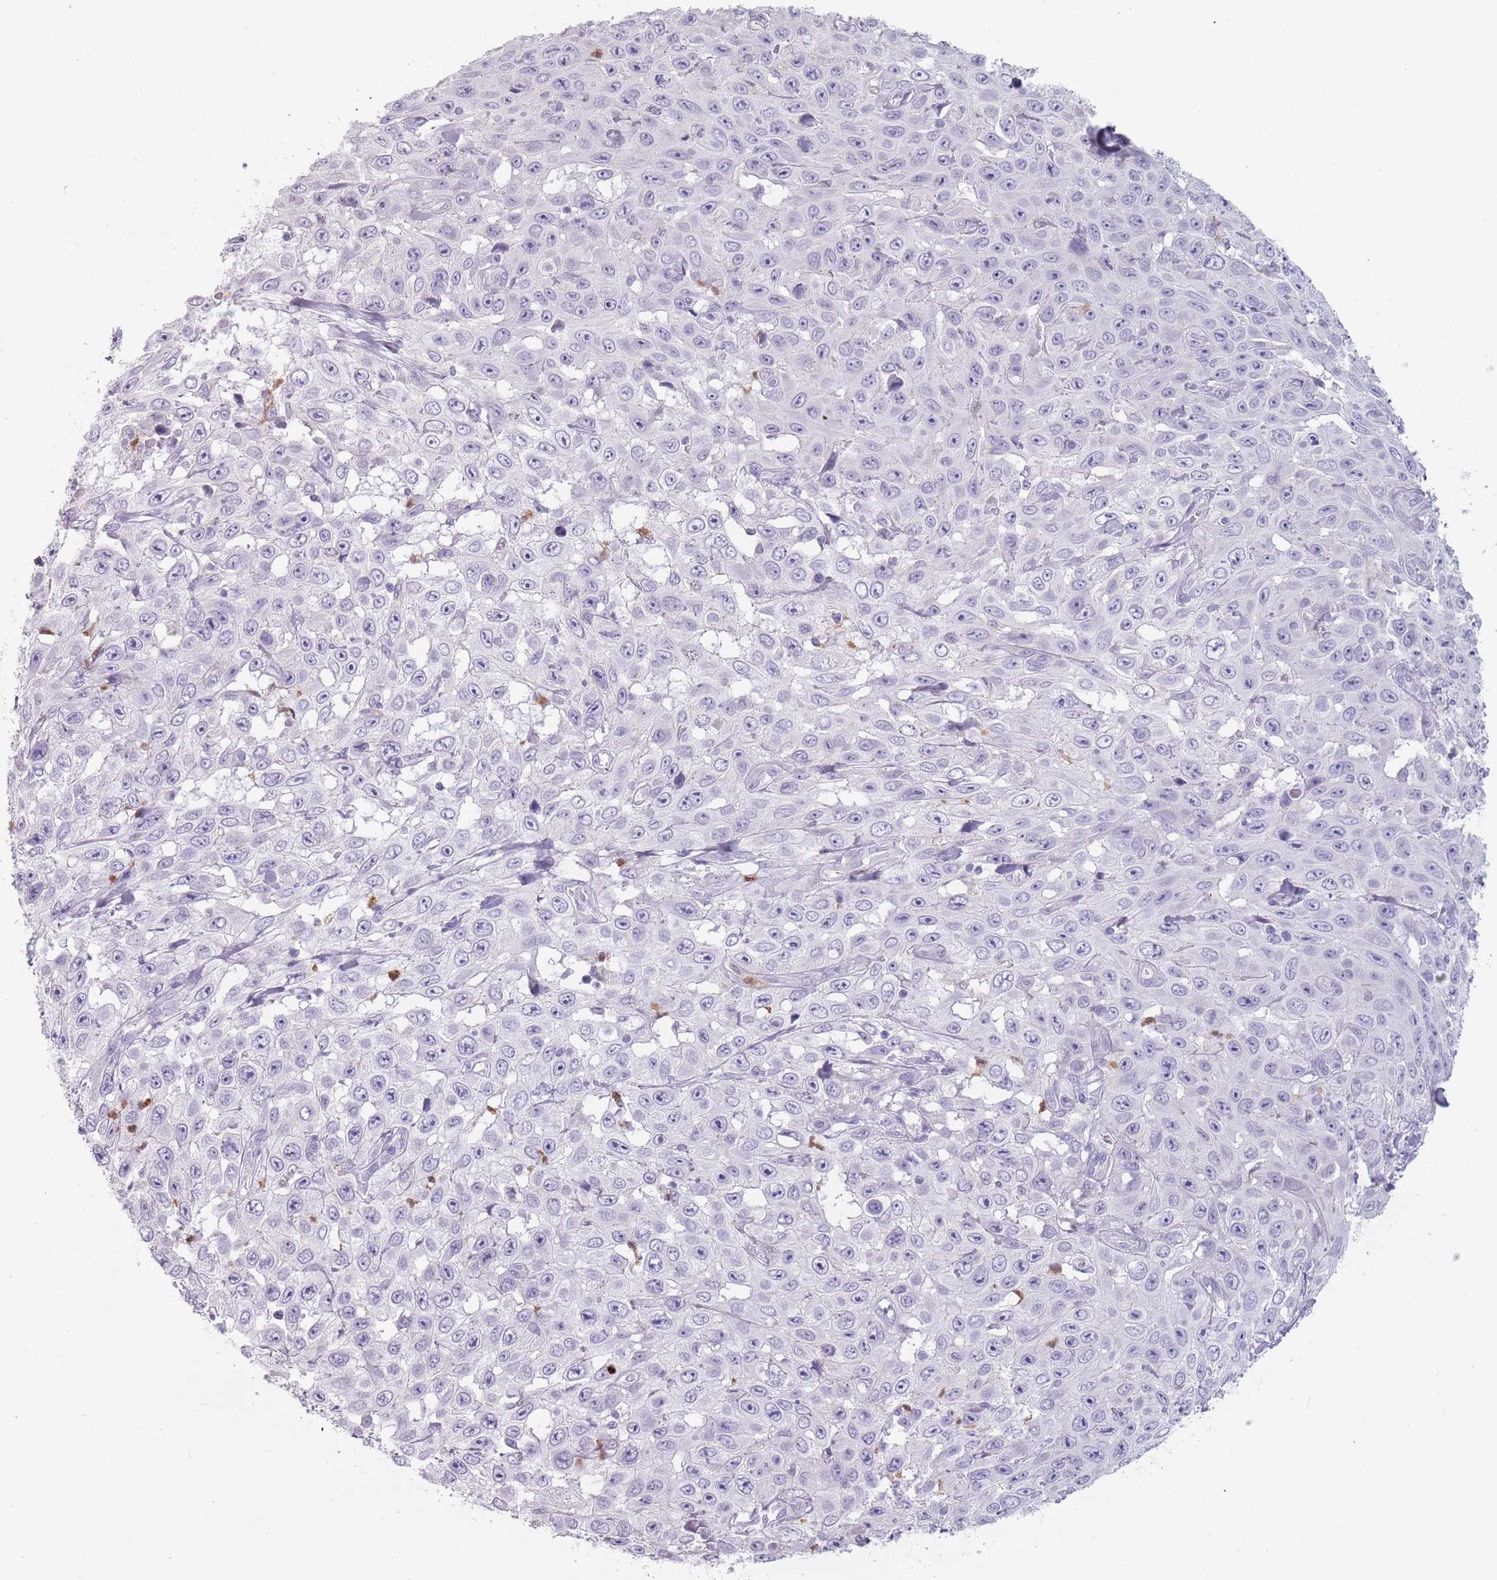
{"staining": {"intensity": "negative", "quantity": "none", "location": "none"}, "tissue": "skin cancer", "cell_type": "Tumor cells", "image_type": "cancer", "snomed": [{"axis": "morphology", "description": "Squamous cell carcinoma, NOS"}, {"axis": "topography", "description": "Skin"}], "caption": "There is no significant expression in tumor cells of squamous cell carcinoma (skin).", "gene": "ZNF584", "patient": {"sex": "male", "age": 82}}